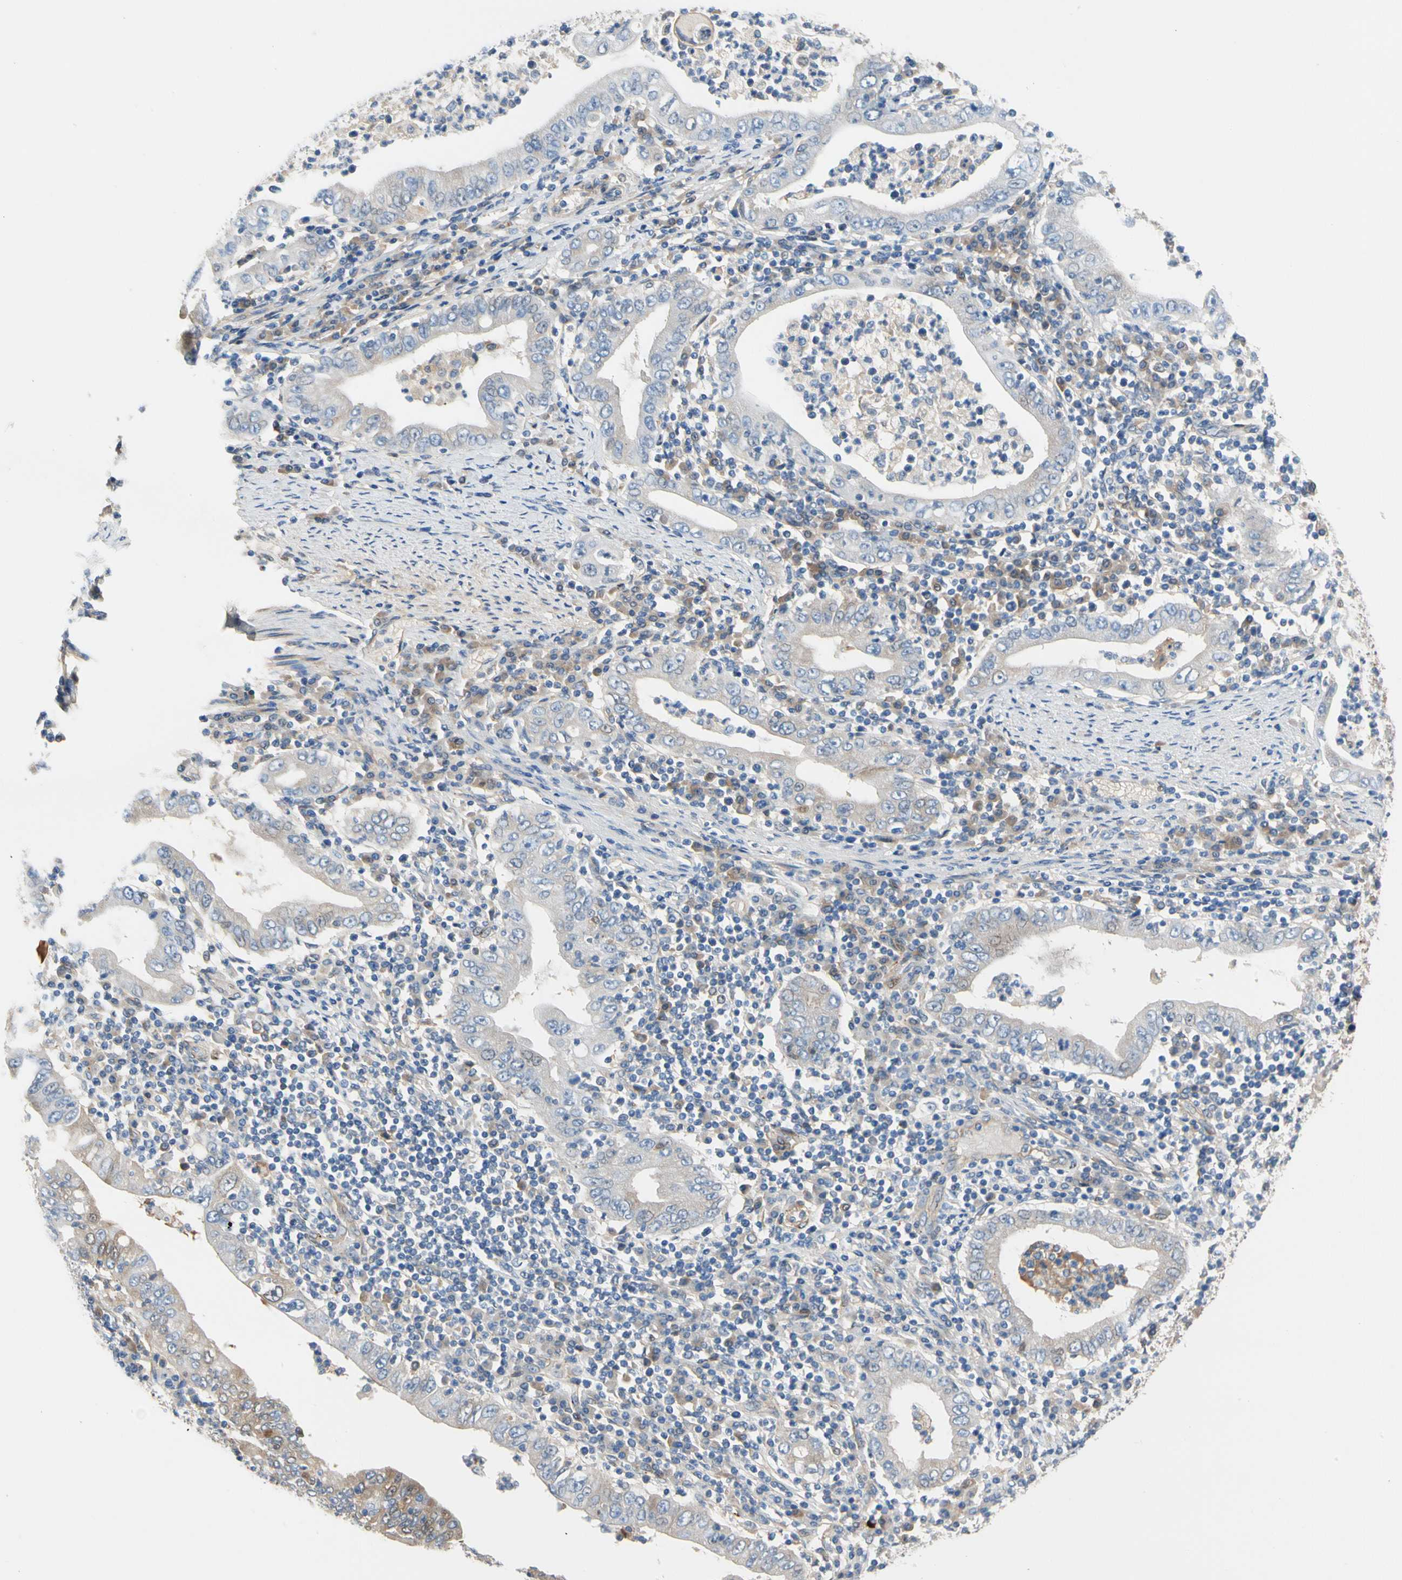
{"staining": {"intensity": "negative", "quantity": "none", "location": "none"}, "tissue": "stomach cancer", "cell_type": "Tumor cells", "image_type": "cancer", "snomed": [{"axis": "morphology", "description": "Normal tissue, NOS"}, {"axis": "morphology", "description": "Adenocarcinoma, NOS"}, {"axis": "topography", "description": "Esophagus"}, {"axis": "topography", "description": "Stomach, upper"}, {"axis": "topography", "description": "Peripheral nerve tissue"}], "caption": "The immunohistochemistry micrograph has no significant positivity in tumor cells of stomach cancer (adenocarcinoma) tissue.", "gene": "ENTREP3", "patient": {"sex": "male", "age": 62}}